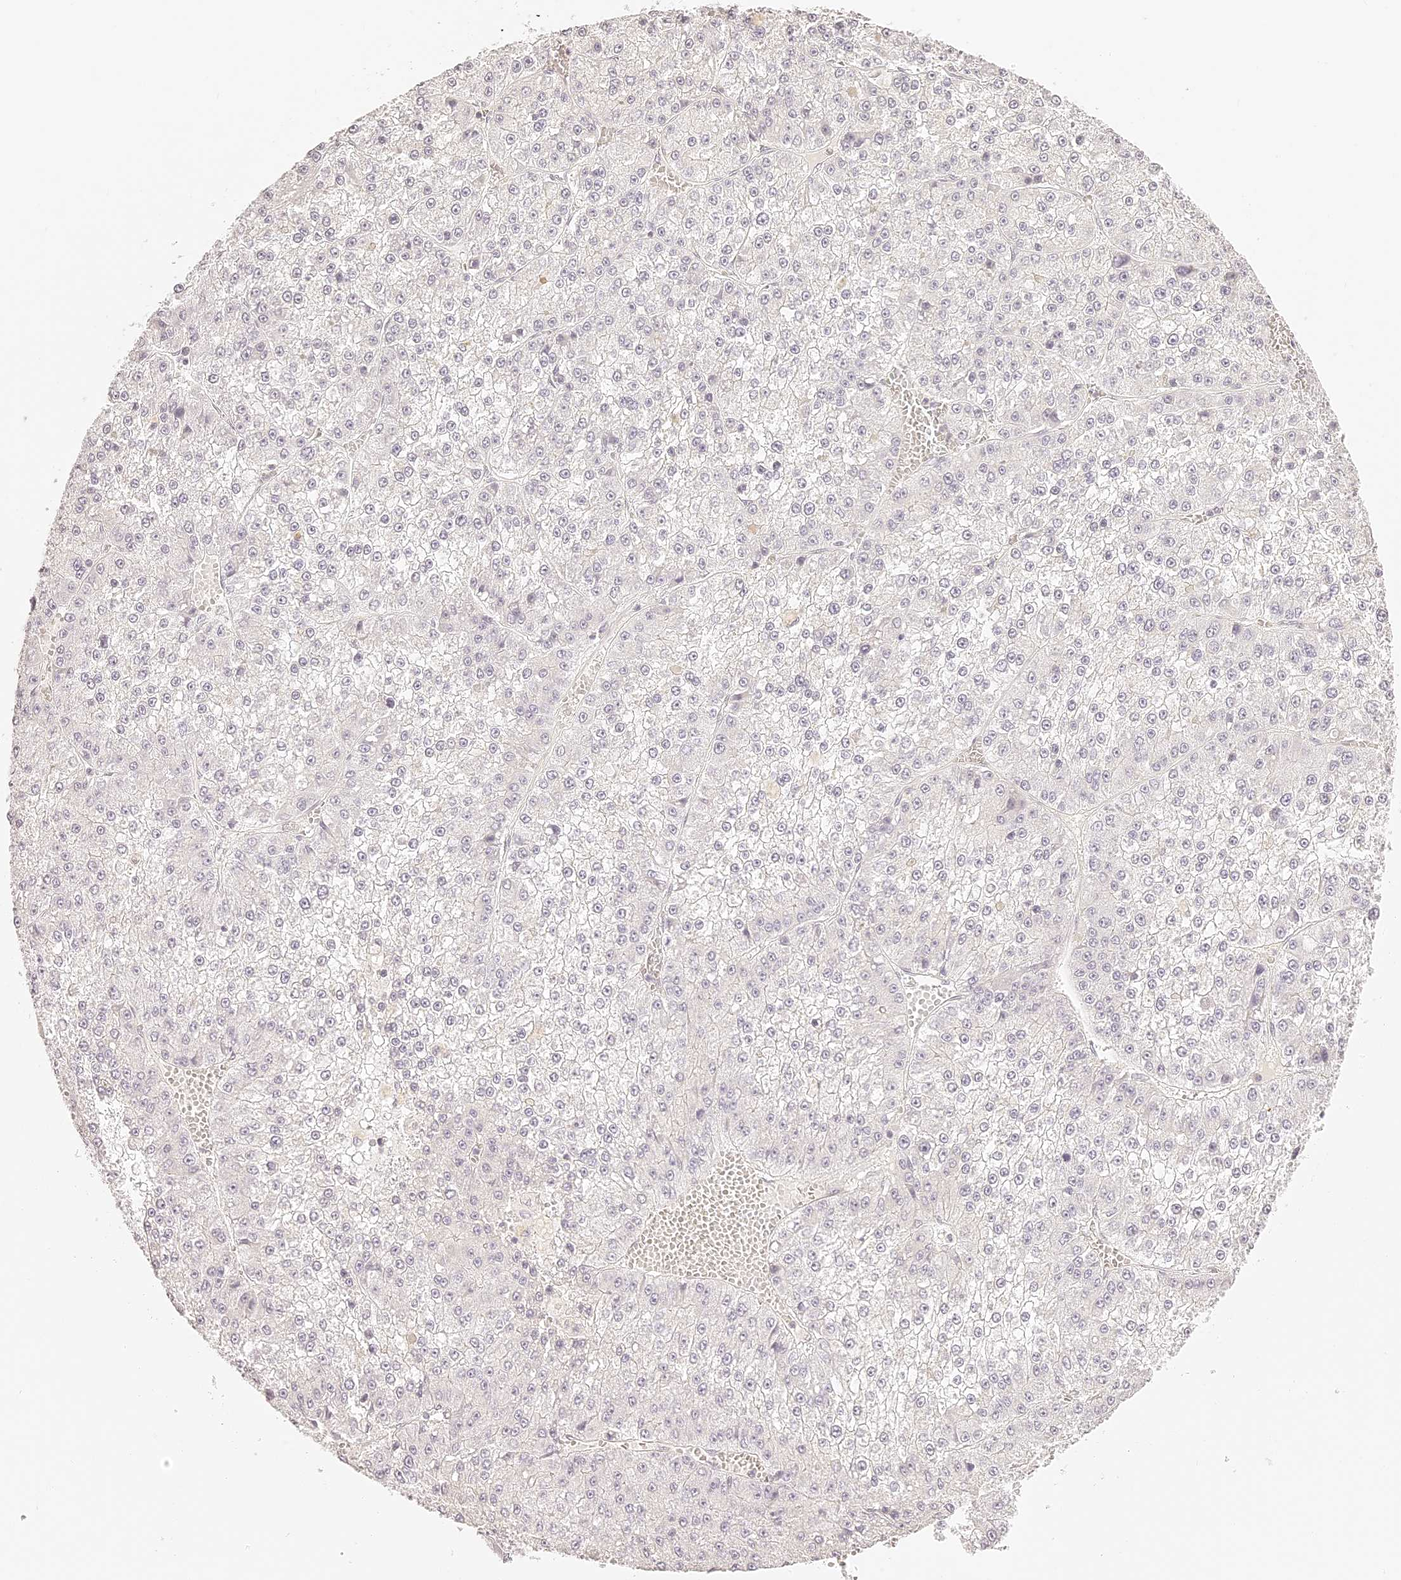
{"staining": {"intensity": "negative", "quantity": "none", "location": "none"}, "tissue": "liver cancer", "cell_type": "Tumor cells", "image_type": "cancer", "snomed": [{"axis": "morphology", "description": "Carcinoma, Hepatocellular, NOS"}, {"axis": "topography", "description": "Liver"}], "caption": "Immunohistochemistry image of liver hepatocellular carcinoma stained for a protein (brown), which demonstrates no expression in tumor cells. (DAB (3,3'-diaminobenzidine) immunohistochemistry with hematoxylin counter stain).", "gene": "TRIM45", "patient": {"sex": "female", "age": 73}}